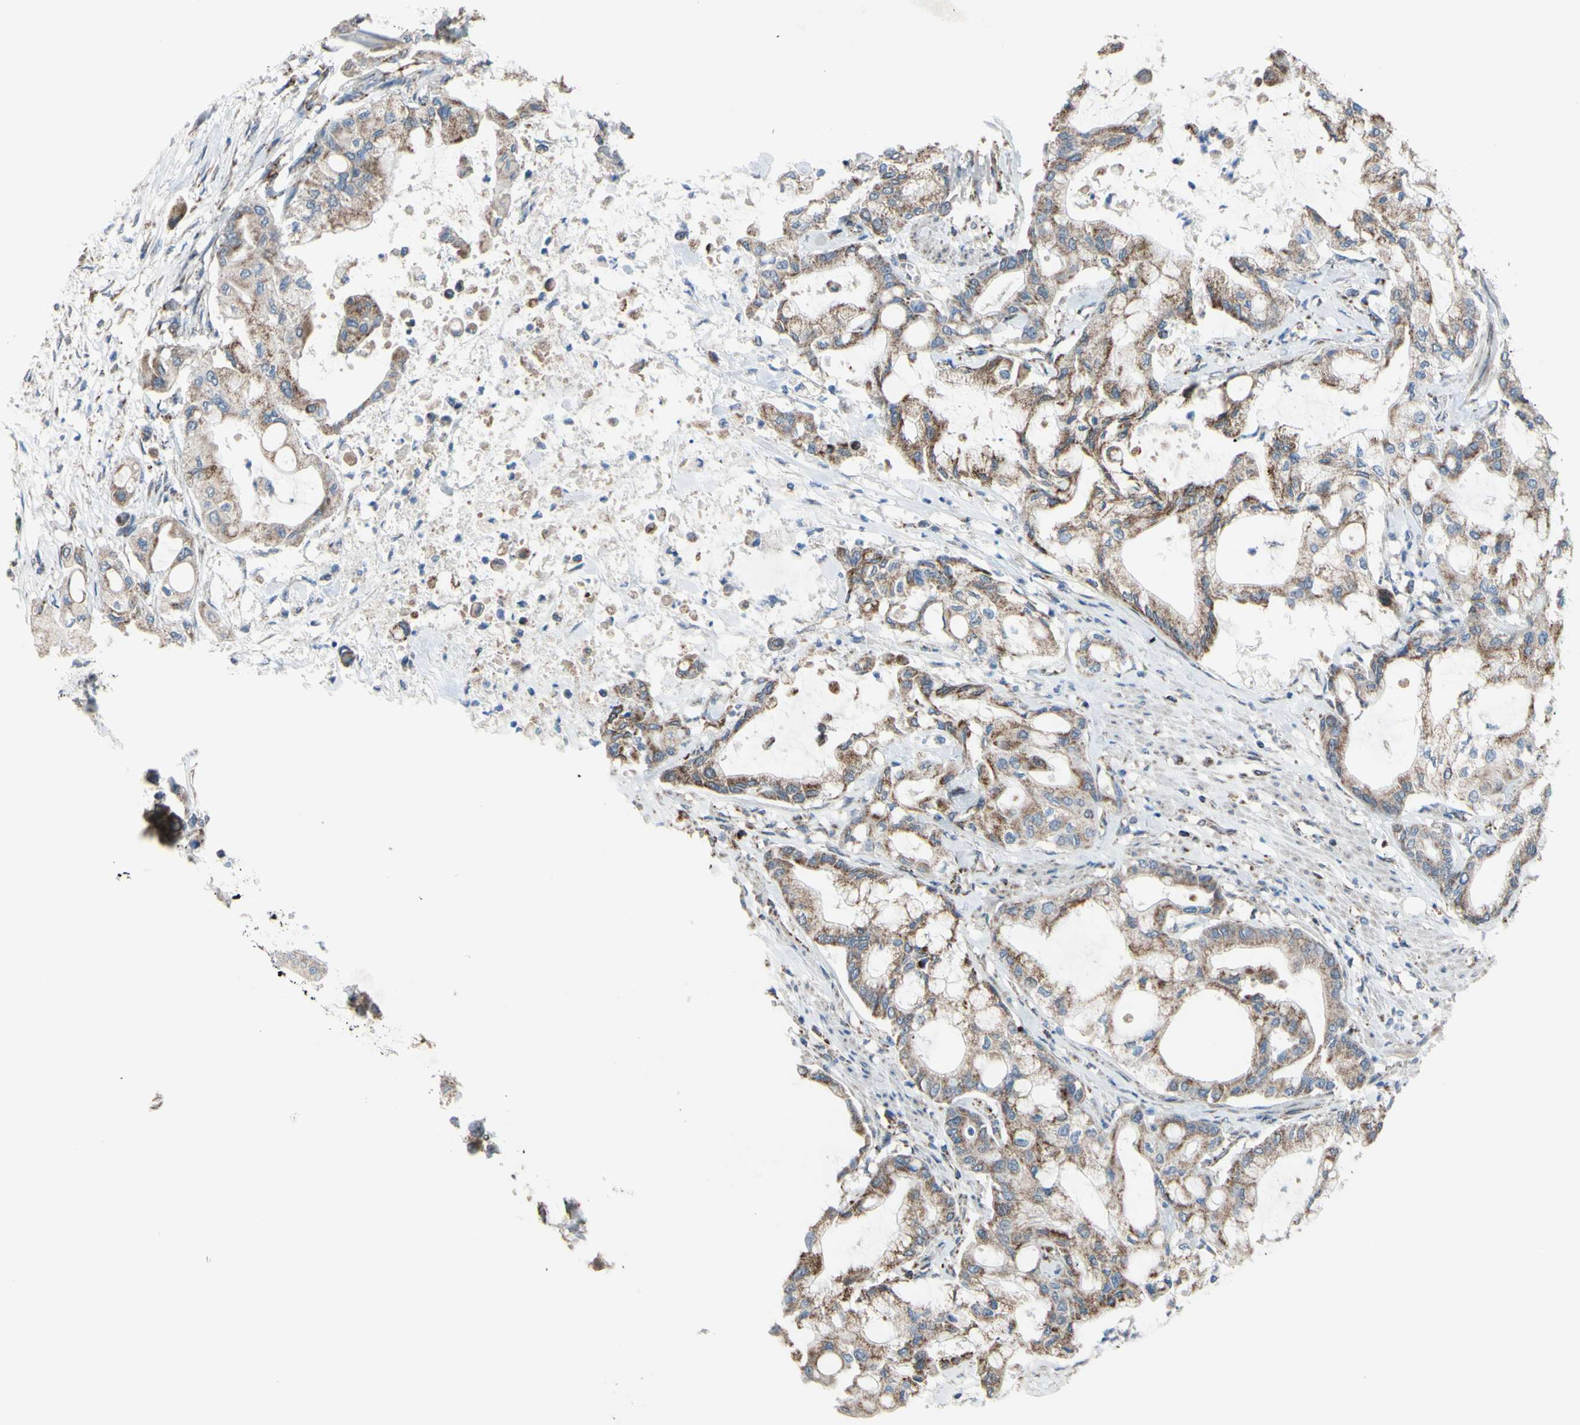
{"staining": {"intensity": "weak", "quantity": ">75%", "location": "cytoplasmic/membranous"}, "tissue": "pancreatic cancer", "cell_type": "Tumor cells", "image_type": "cancer", "snomed": [{"axis": "morphology", "description": "Adenocarcinoma, NOS"}, {"axis": "morphology", "description": "Adenocarcinoma, metastatic, NOS"}, {"axis": "topography", "description": "Lymph node"}, {"axis": "topography", "description": "Pancreas"}, {"axis": "topography", "description": "Duodenum"}], "caption": "Pancreatic cancer stained for a protein (brown) displays weak cytoplasmic/membranous positive staining in approximately >75% of tumor cells.", "gene": "GLT8D1", "patient": {"sex": "female", "age": 64}}